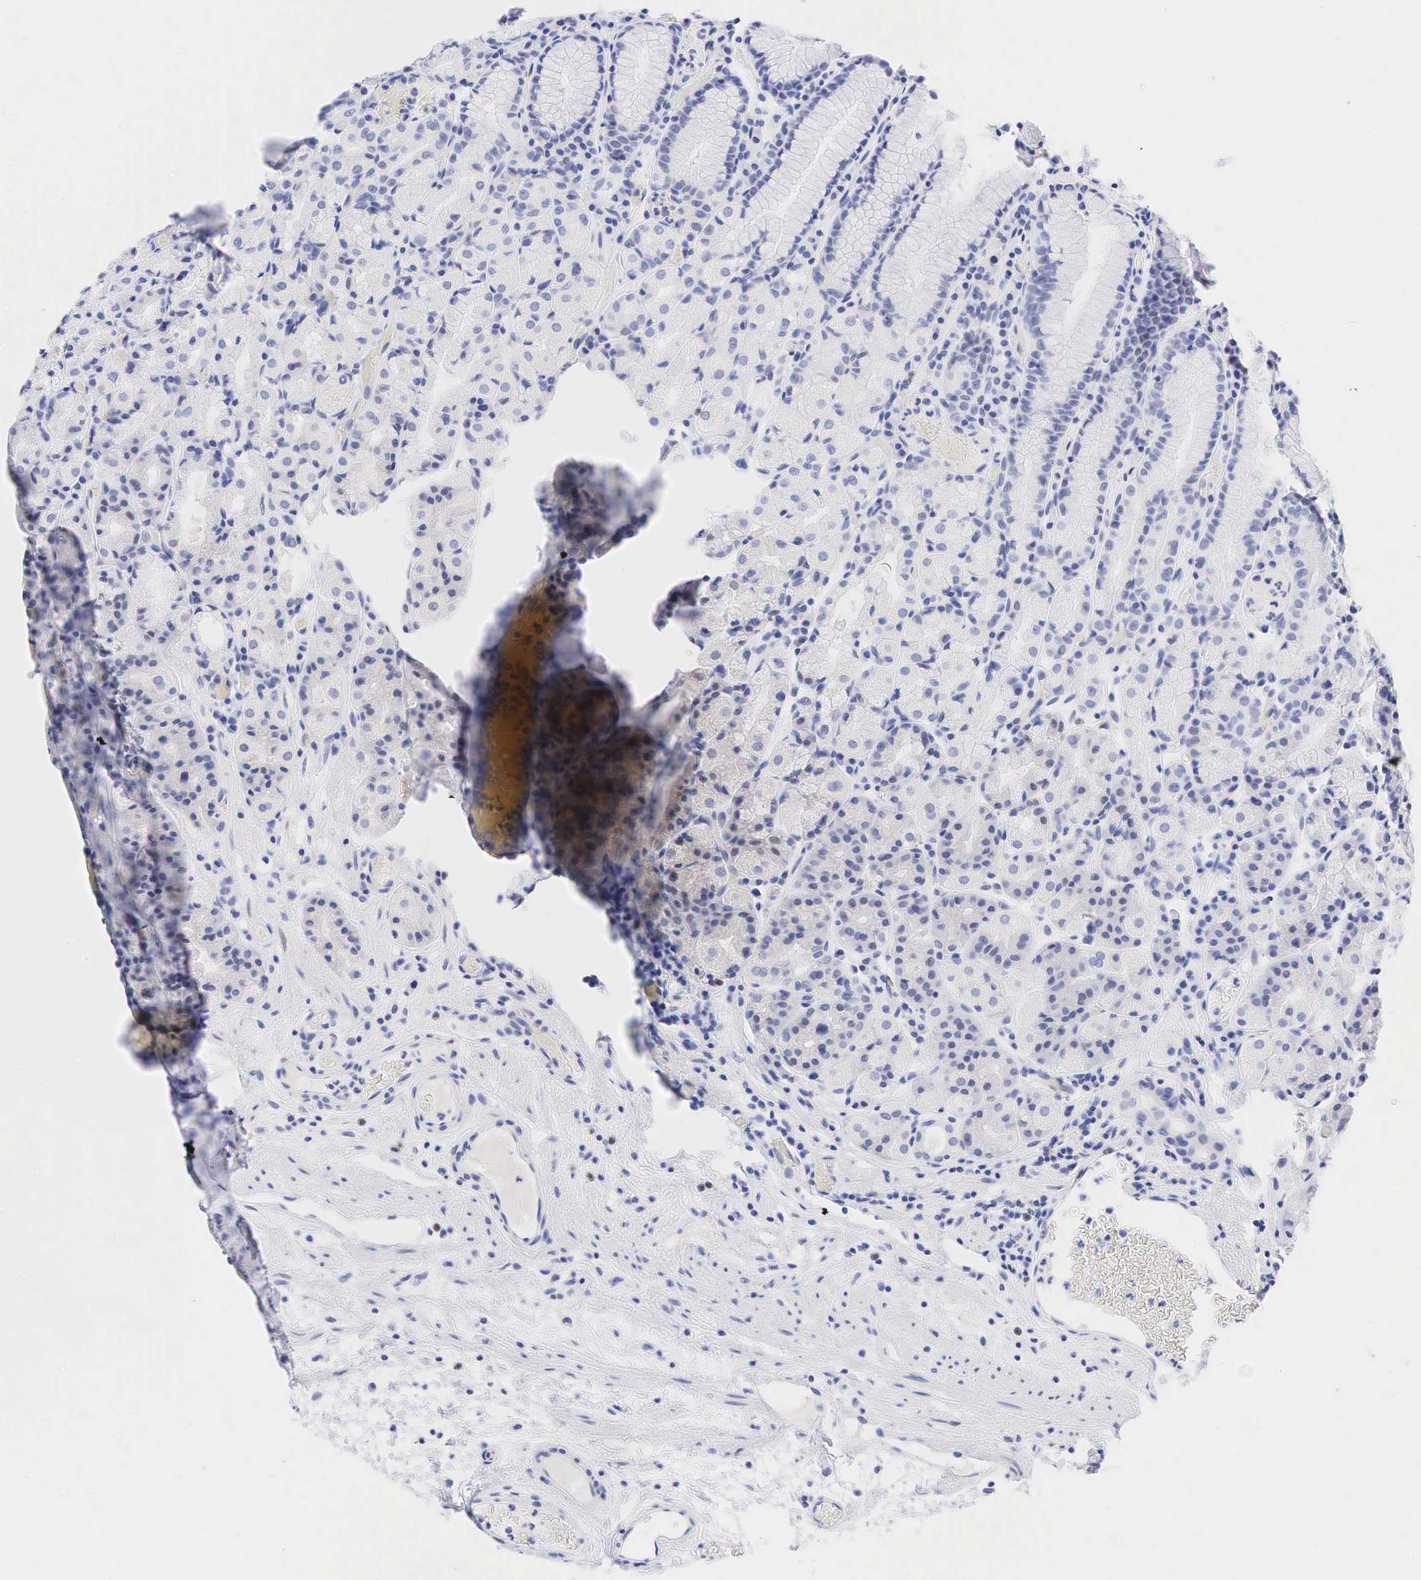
{"staining": {"intensity": "negative", "quantity": "none", "location": "none"}, "tissue": "stomach", "cell_type": "Glandular cells", "image_type": "normal", "snomed": [{"axis": "morphology", "description": "Normal tissue, NOS"}, {"axis": "topography", "description": "Stomach, lower"}], "caption": "A histopathology image of human stomach is negative for staining in glandular cells. (DAB IHC with hematoxylin counter stain).", "gene": "AR", "patient": {"sex": "male", "age": 58}}